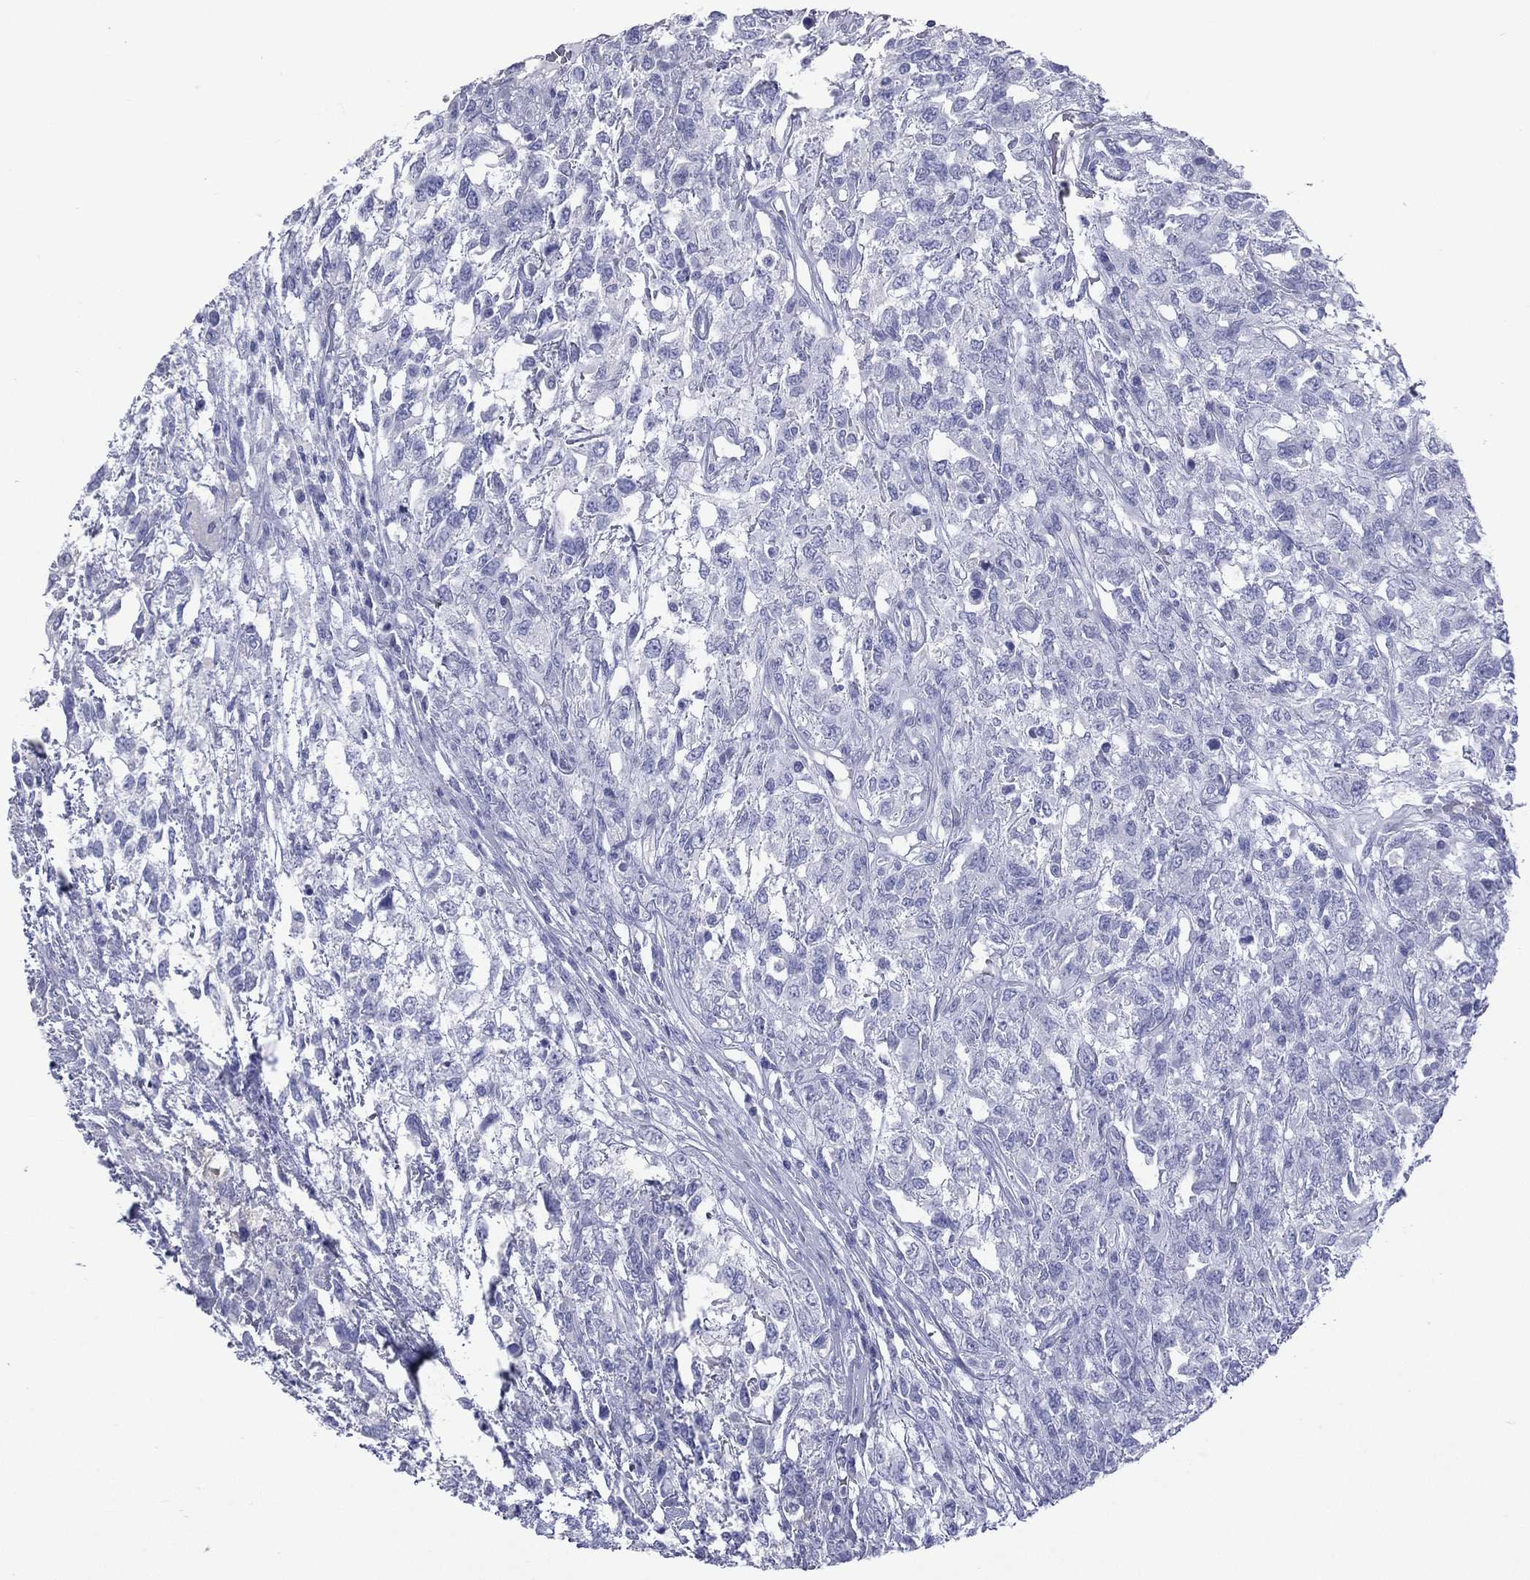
{"staining": {"intensity": "negative", "quantity": "none", "location": "none"}, "tissue": "testis cancer", "cell_type": "Tumor cells", "image_type": "cancer", "snomed": [{"axis": "morphology", "description": "Seminoma, NOS"}, {"axis": "topography", "description": "Testis"}], "caption": "IHC histopathology image of neoplastic tissue: human testis cancer (seminoma) stained with DAB (3,3'-diaminobenzidine) displays no significant protein expression in tumor cells.", "gene": "CES2", "patient": {"sex": "male", "age": 52}}